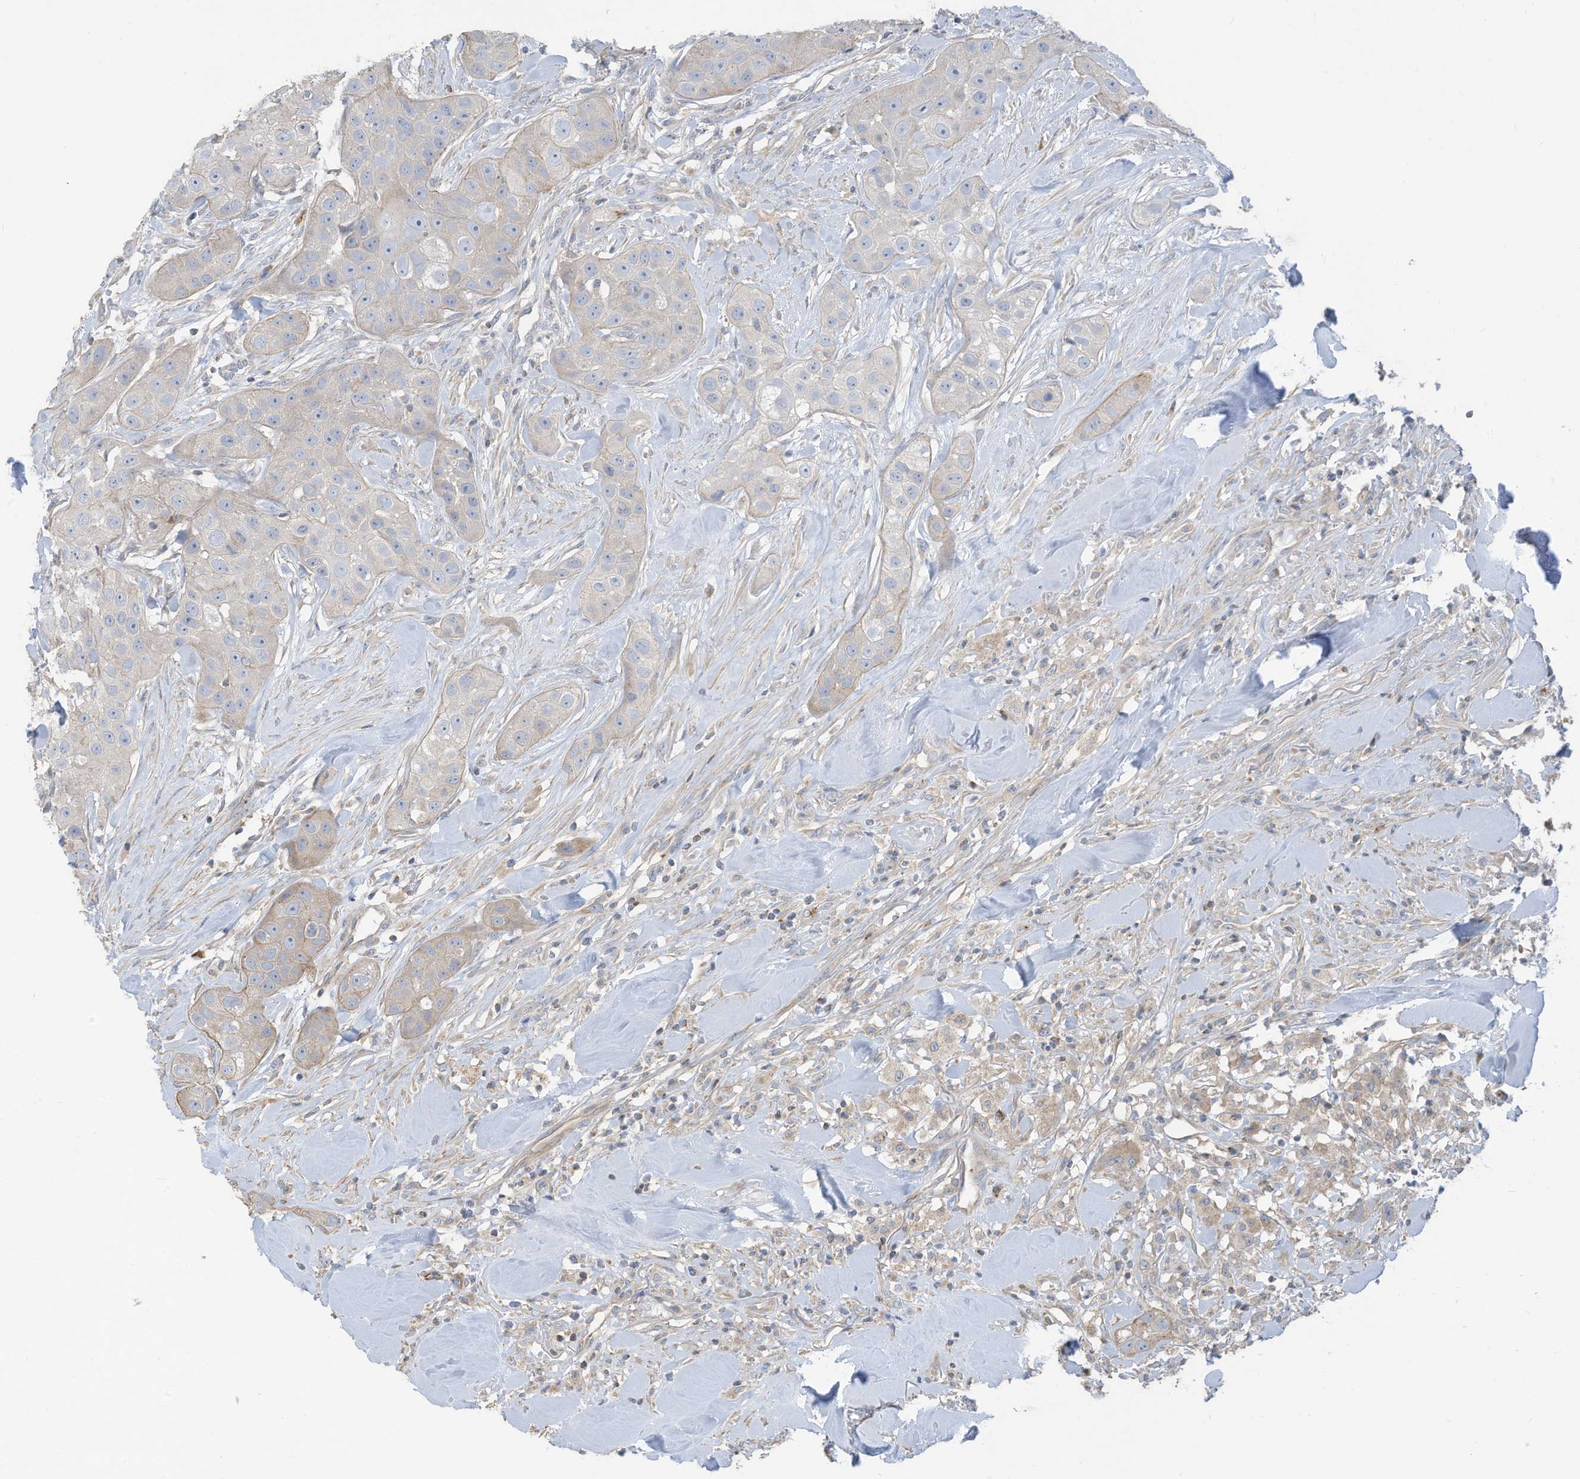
{"staining": {"intensity": "negative", "quantity": "none", "location": "none"}, "tissue": "head and neck cancer", "cell_type": "Tumor cells", "image_type": "cancer", "snomed": [{"axis": "morphology", "description": "Normal tissue, NOS"}, {"axis": "morphology", "description": "Squamous cell carcinoma, NOS"}, {"axis": "topography", "description": "Skeletal muscle"}, {"axis": "topography", "description": "Head-Neck"}], "caption": "An immunohistochemistry (IHC) micrograph of head and neck cancer (squamous cell carcinoma) is shown. There is no staining in tumor cells of head and neck cancer (squamous cell carcinoma). (DAB immunohistochemistry (IHC), high magnification).", "gene": "GTPBP2", "patient": {"sex": "male", "age": 51}}